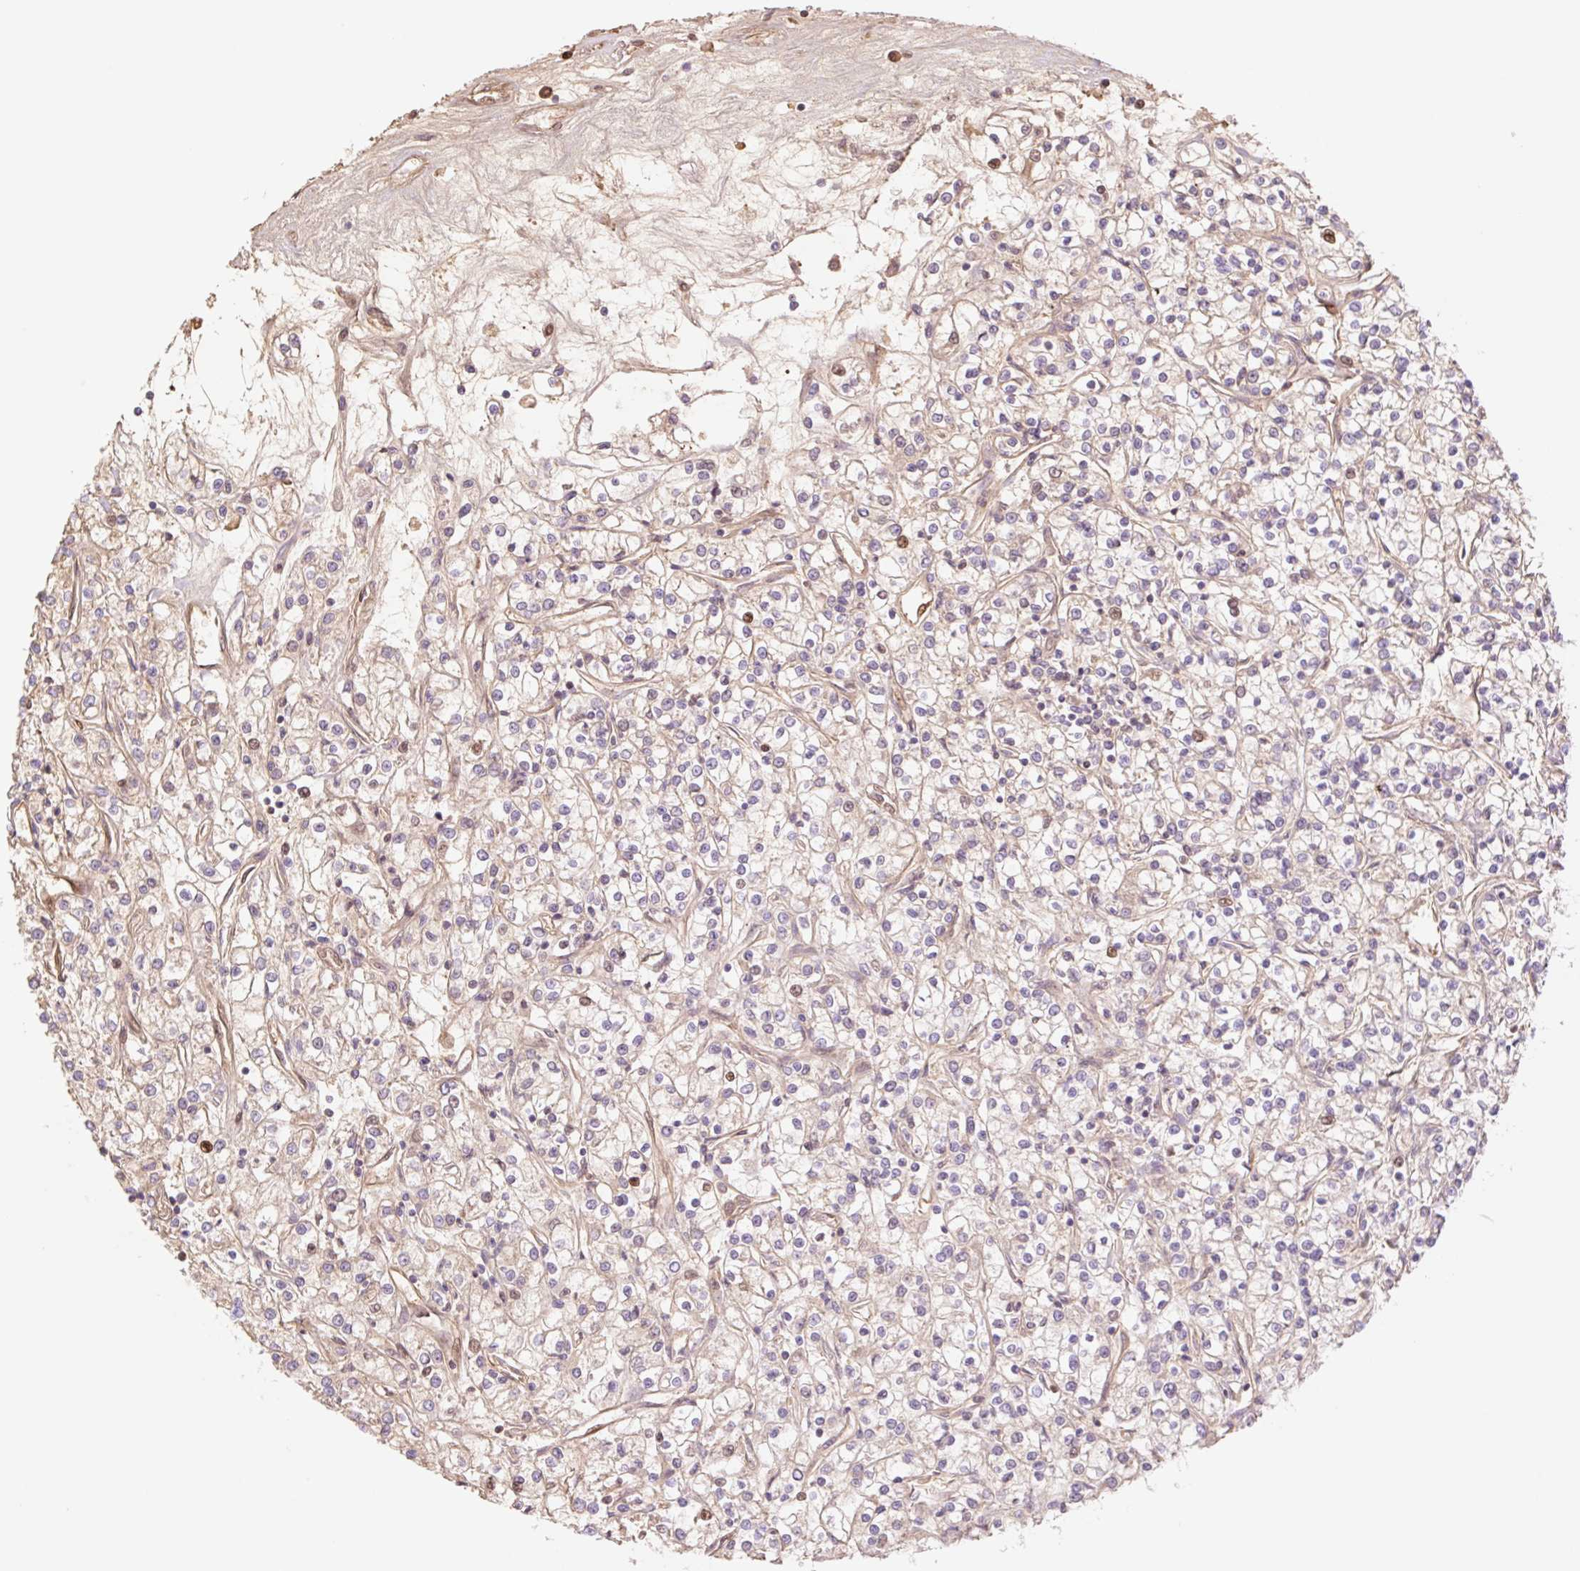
{"staining": {"intensity": "negative", "quantity": "none", "location": "none"}, "tissue": "renal cancer", "cell_type": "Tumor cells", "image_type": "cancer", "snomed": [{"axis": "morphology", "description": "Adenocarcinoma, NOS"}, {"axis": "topography", "description": "Kidney"}], "caption": "Tumor cells show no significant protein staining in adenocarcinoma (renal). Brightfield microscopy of immunohistochemistry stained with DAB (3,3'-diaminobenzidine) (brown) and hematoxylin (blue), captured at high magnification.", "gene": "HEBP1", "patient": {"sex": "female", "age": 59}}